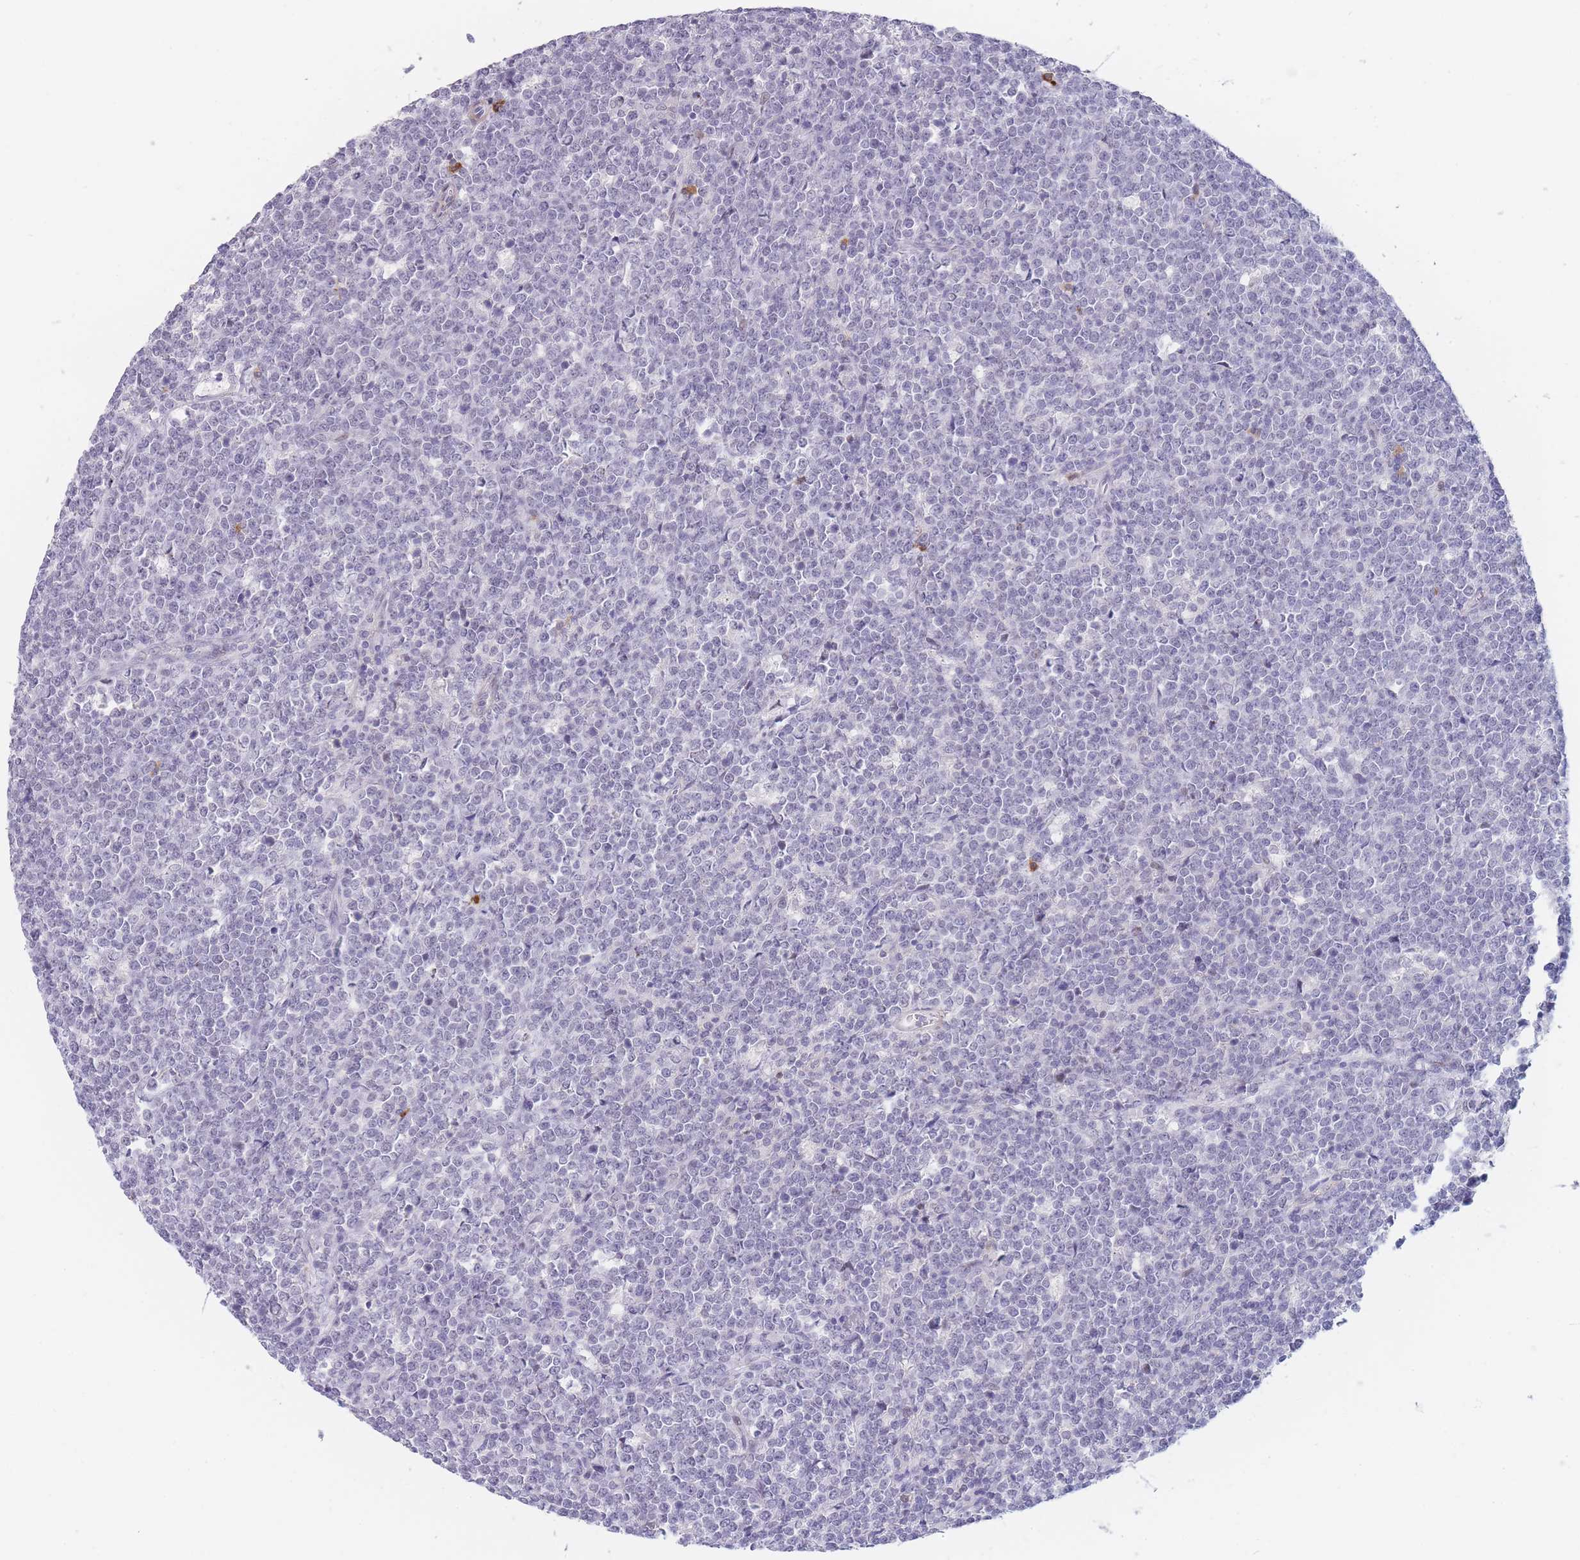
{"staining": {"intensity": "negative", "quantity": "none", "location": "none"}, "tissue": "lymphoma", "cell_type": "Tumor cells", "image_type": "cancer", "snomed": [{"axis": "morphology", "description": "Malignant lymphoma, non-Hodgkin's type, High grade"}, {"axis": "topography", "description": "Small intestine"}], "caption": "IHC image of lymphoma stained for a protein (brown), which reveals no positivity in tumor cells. (DAB immunohistochemistry (IHC), high magnification).", "gene": "ASAP3", "patient": {"sex": "male", "age": 8}}